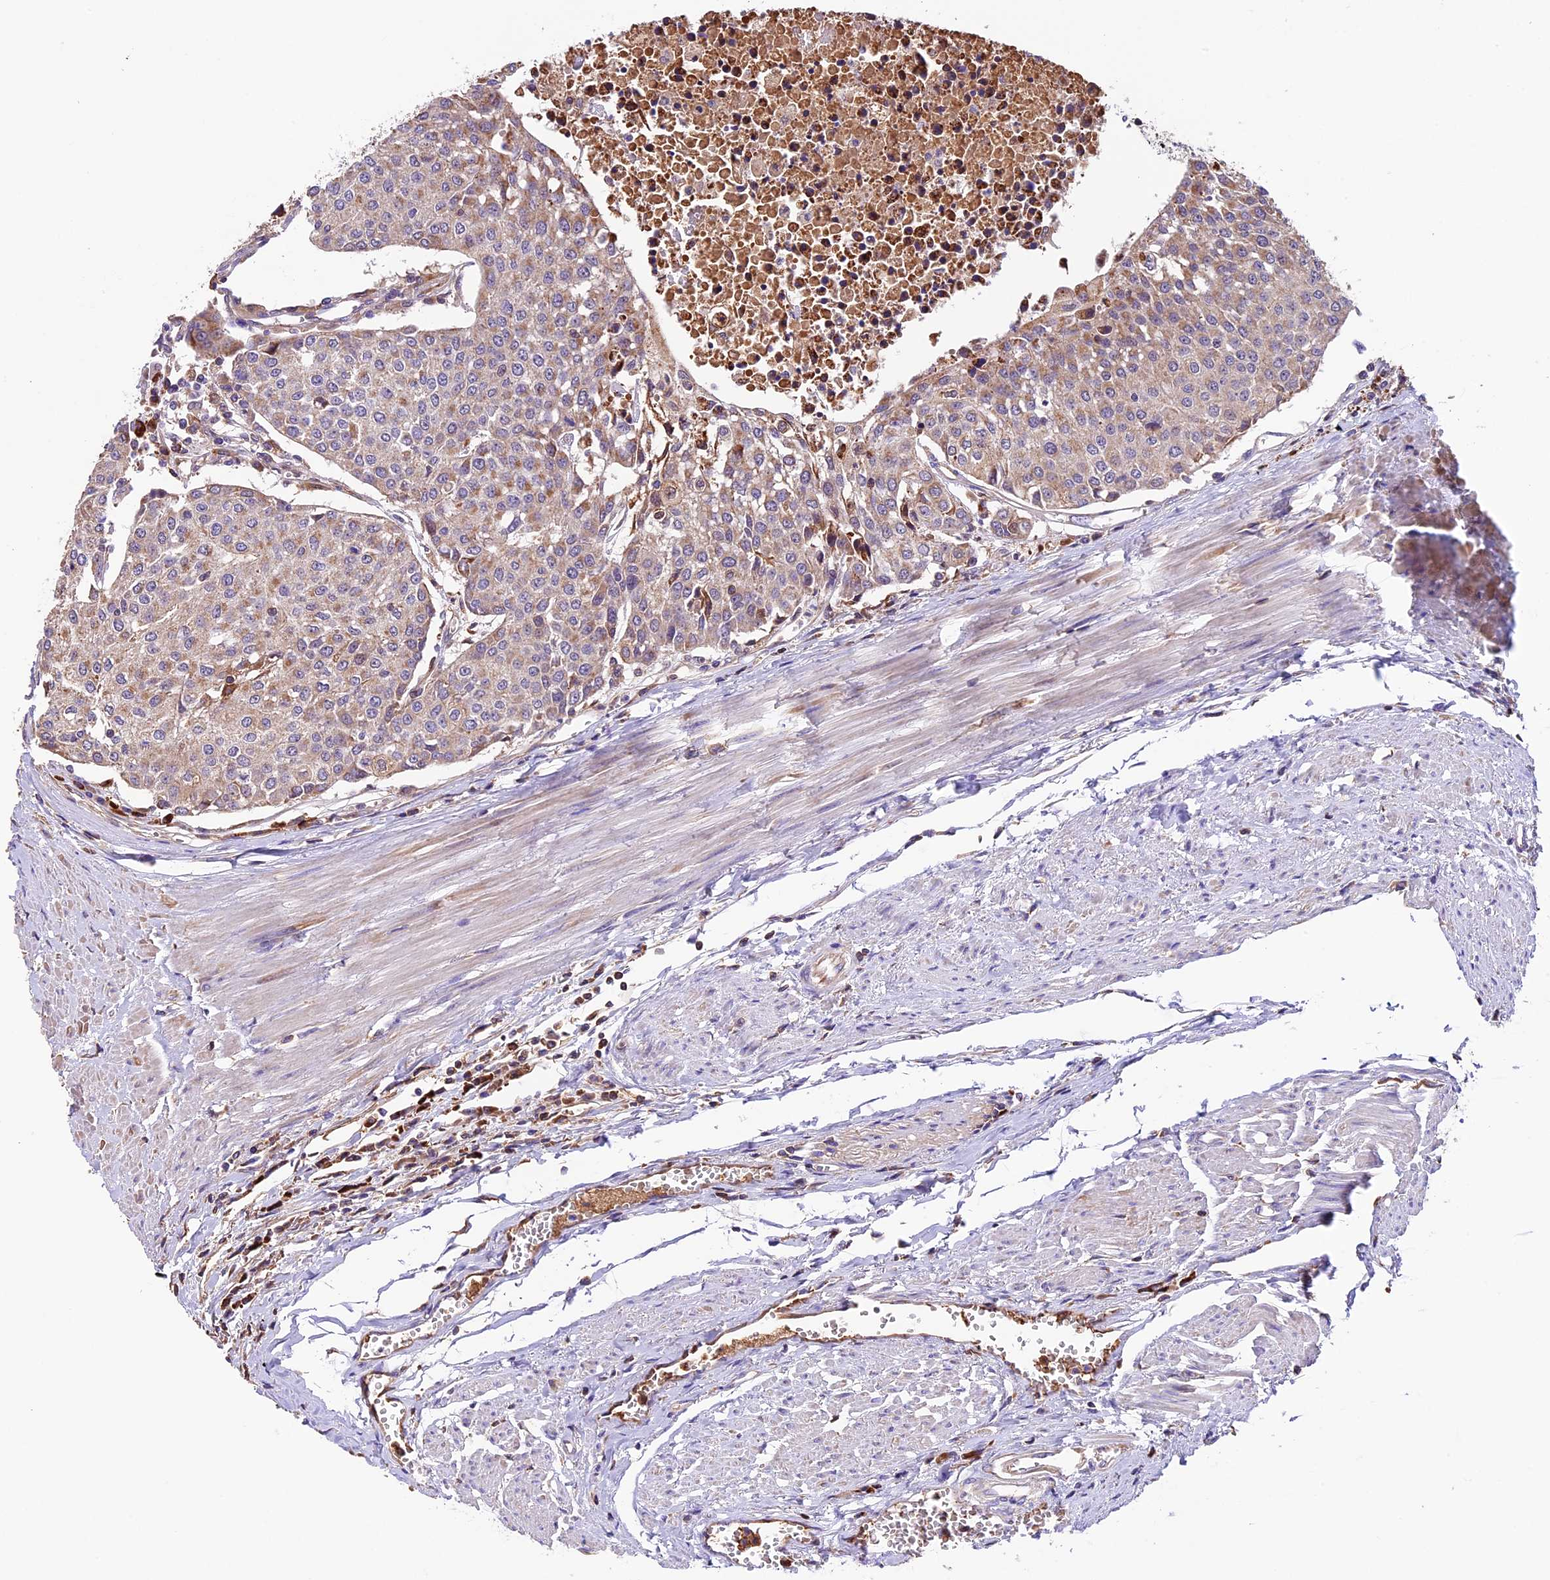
{"staining": {"intensity": "moderate", "quantity": ">75%", "location": "cytoplasmic/membranous"}, "tissue": "urothelial cancer", "cell_type": "Tumor cells", "image_type": "cancer", "snomed": [{"axis": "morphology", "description": "Urothelial carcinoma, High grade"}, {"axis": "topography", "description": "Urinary bladder"}], "caption": "Immunohistochemistry (DAB (3,3'-diaminobenzidine)) staining of human urothelial cancer demonstrates moderate cytoplasmic/membranous protein expression in about >75% of tumor cells.", "gene": "METTL22", "patient": {"sex": "female", "age": 85}}